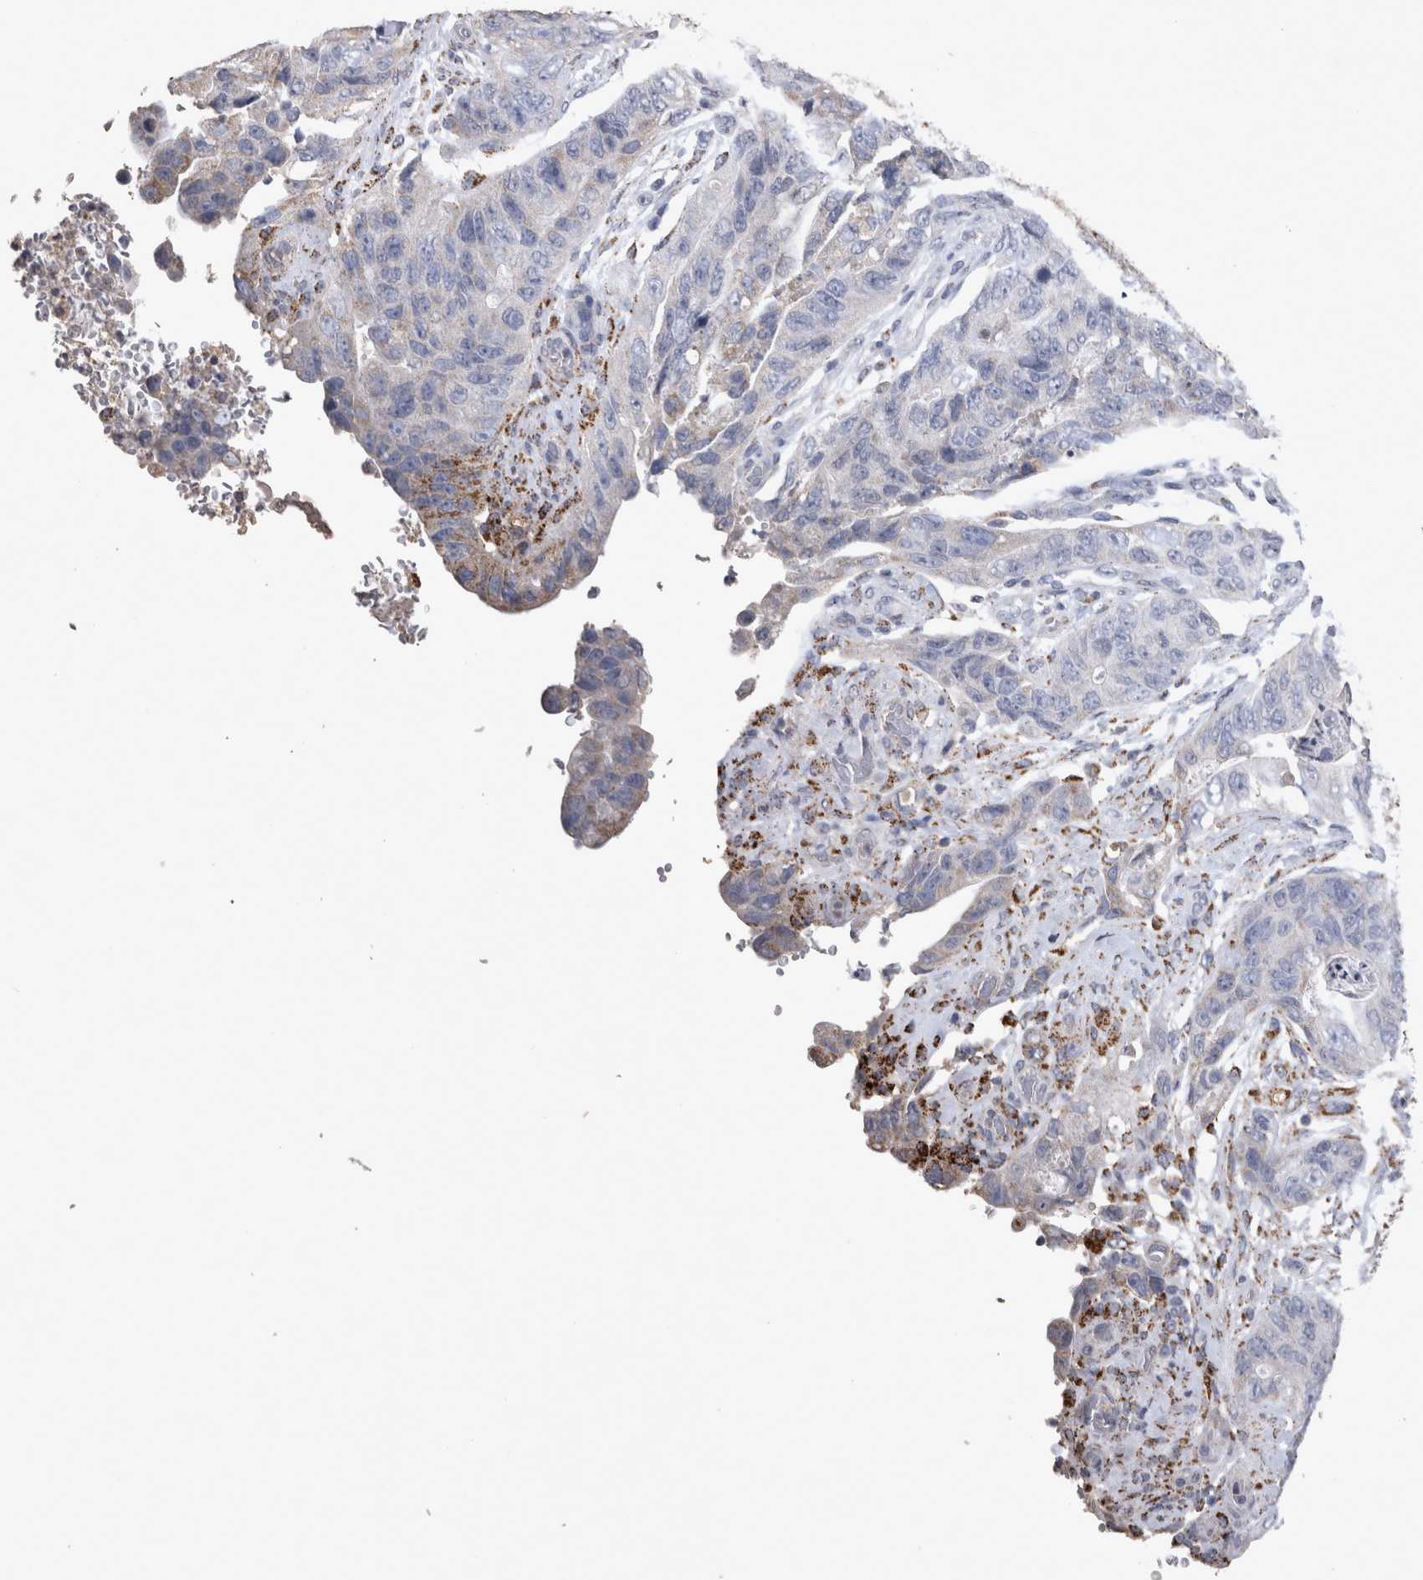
{"staining": {"intensity": "negative", "quantity": "none", "location": "none"}, "tissue": "stomach cancer", "cell_type": "Tumor cells", "image_type": "cancer", "snomed": [{"axis": "morphology", "description": "Adenocarcinoma, NOS"}, {"axis": "topography", "description": "Stomach"}], "caption": "This is an immunohistochemistry micrograph of stomach cancer. There is no expression in tumor cells.", "gene": "DKK3", "patient": {"sex": "female", "age": 89}}